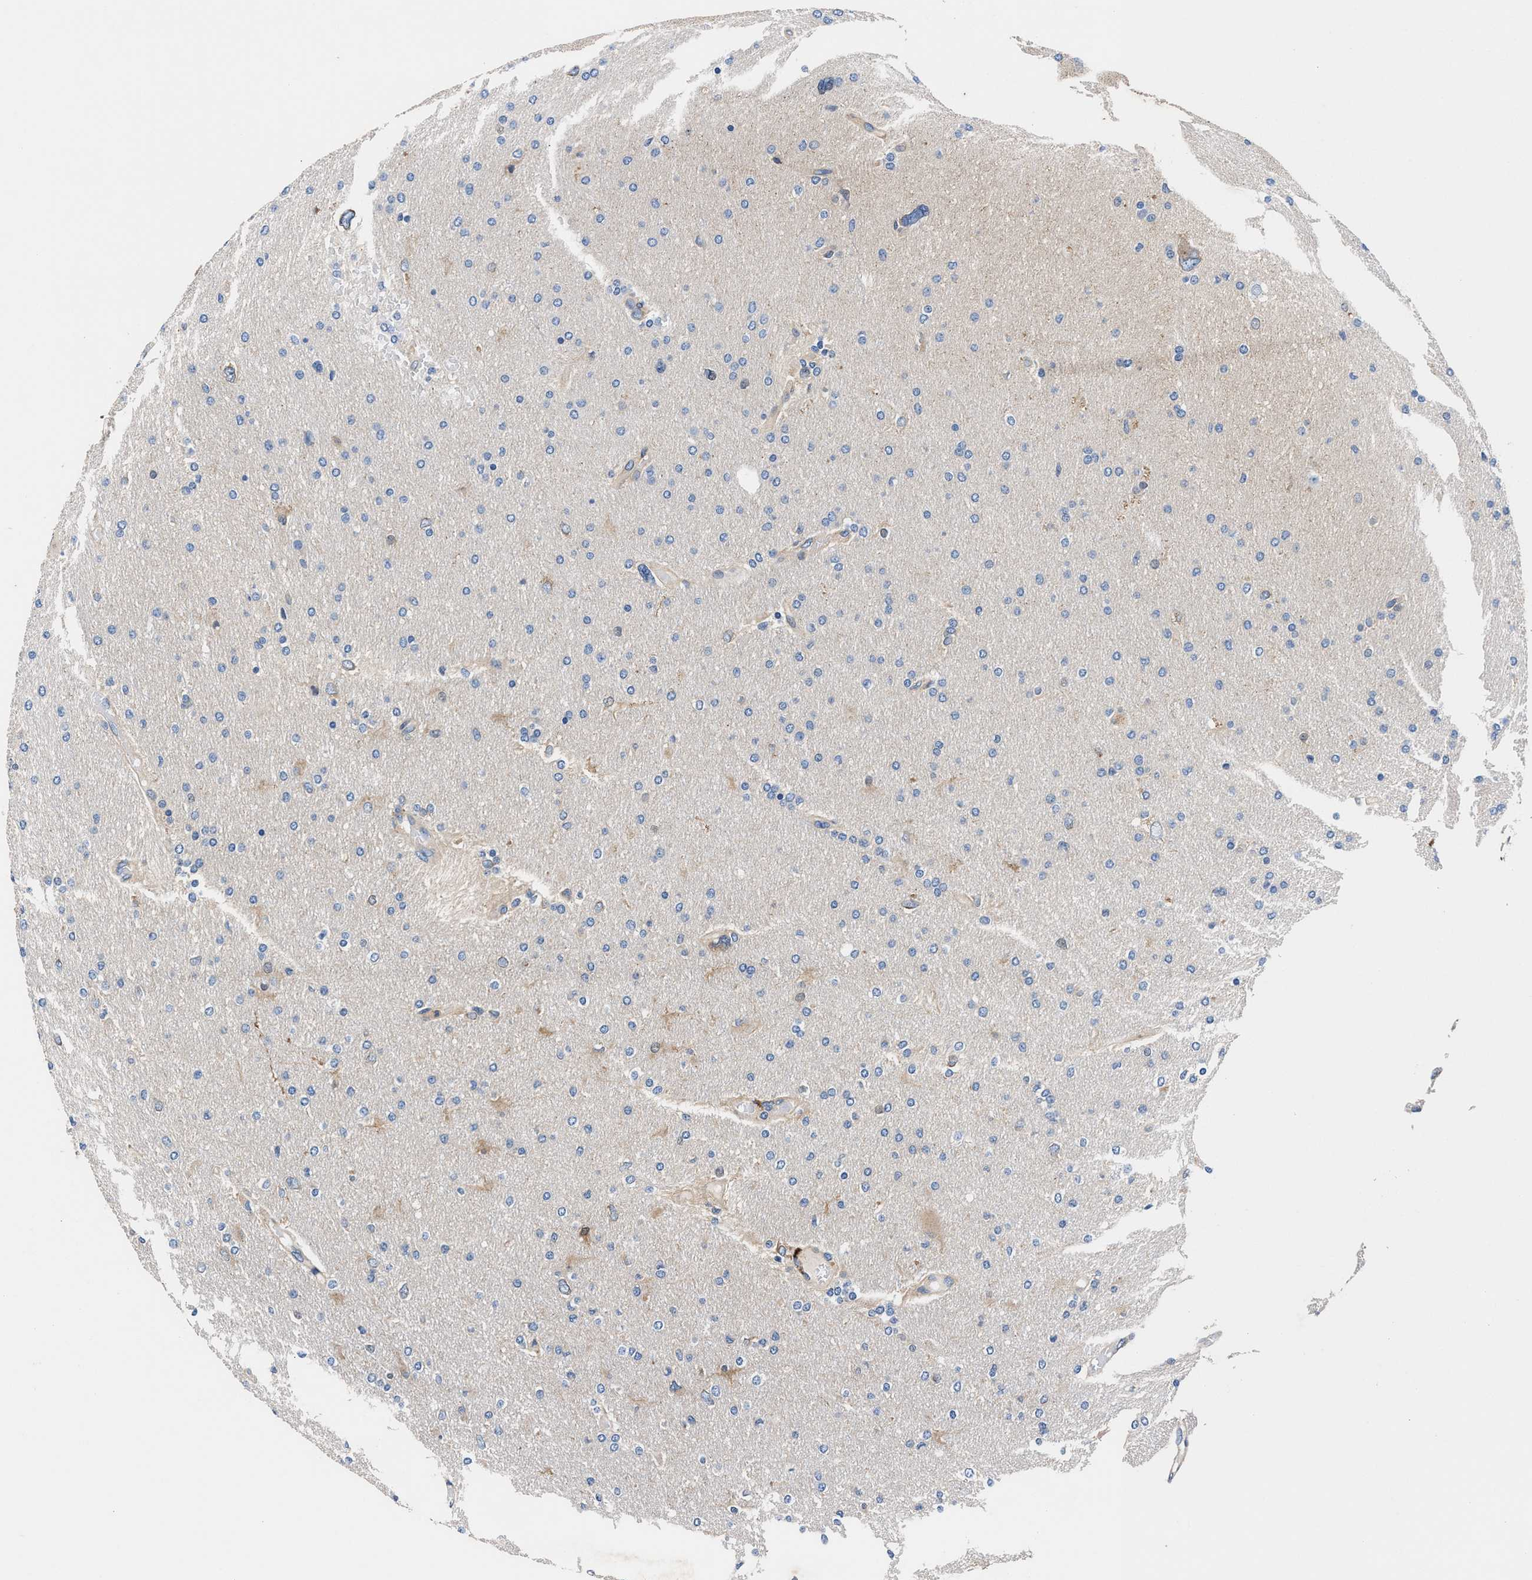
{"staining": {"intensity": "negative", "quantity": "none", "location": "none"}, "tissue": "glioma", "cell_type": "Tumor cells", "image_type": "cancer", "snomed": [{"axis": "morphology", "description": "Glioma, malignant, High grade"}, {"axis": "topography", "description": "Cerebral cortex"}], "caption": "This is an IHC photomicrograph of high-grade glioma (malignant). There is no positivity in tumor cells.", "gene": "SH3GL1", "patient": {"sex": "female", "age": 36}}